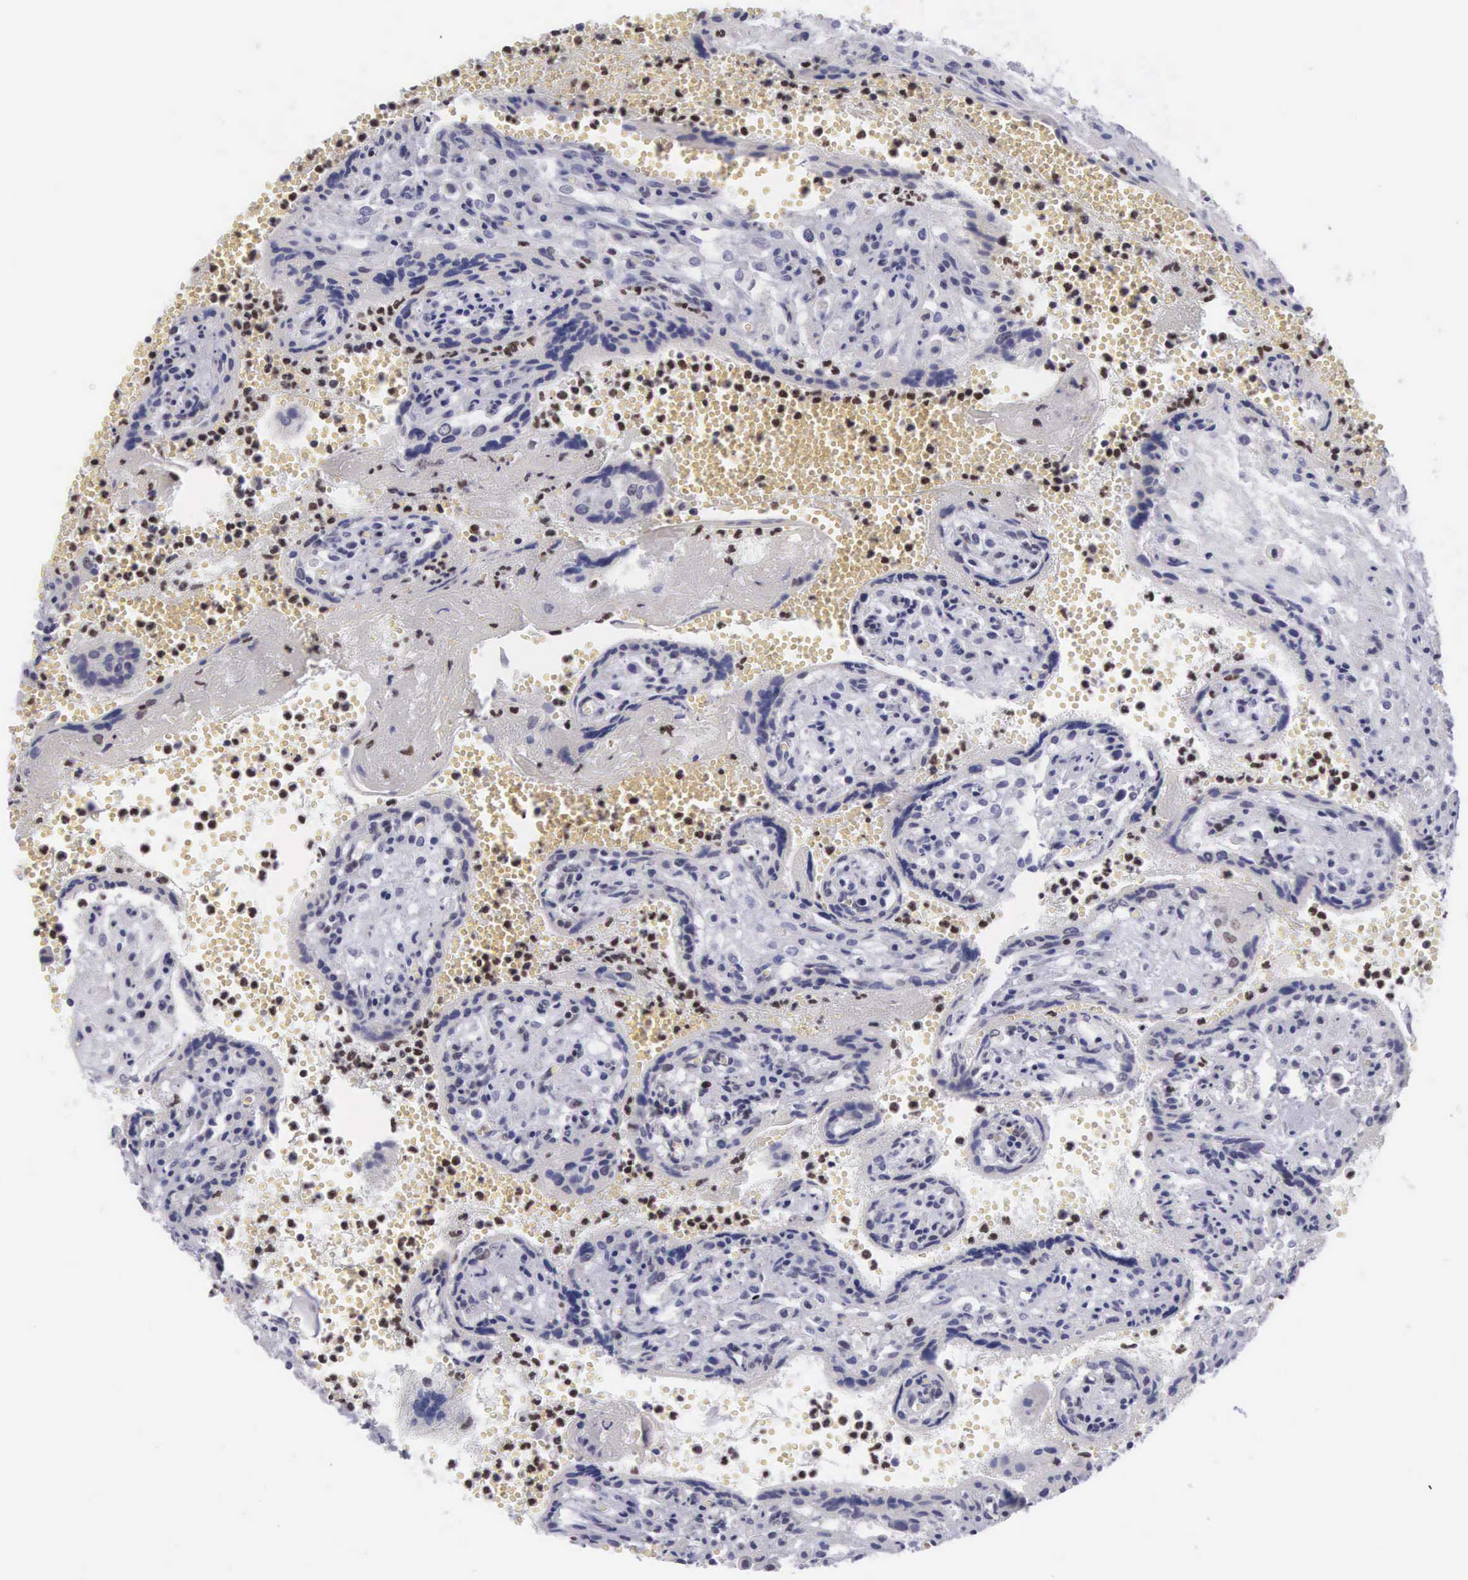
{"staining": {"intensity": "moderate", "quantity": "<25%", "location": "nuclear"}, "tissue": "placenta", "cell_type": "Decidual cells", "image_type": "normal", "snomed": [{"axis": "morphology", "description": "Normal tissue, NOS"}, {"axis": "topography", "description": "Placenta"}], "caption": "About <25% of decidual cells in normal human placenta demonstrate moderate nuclear protein positivity as visualized by brown immunohistochemical staining.", "gene": "VRK1", "patient": {"sex": "female", "age": 40}}